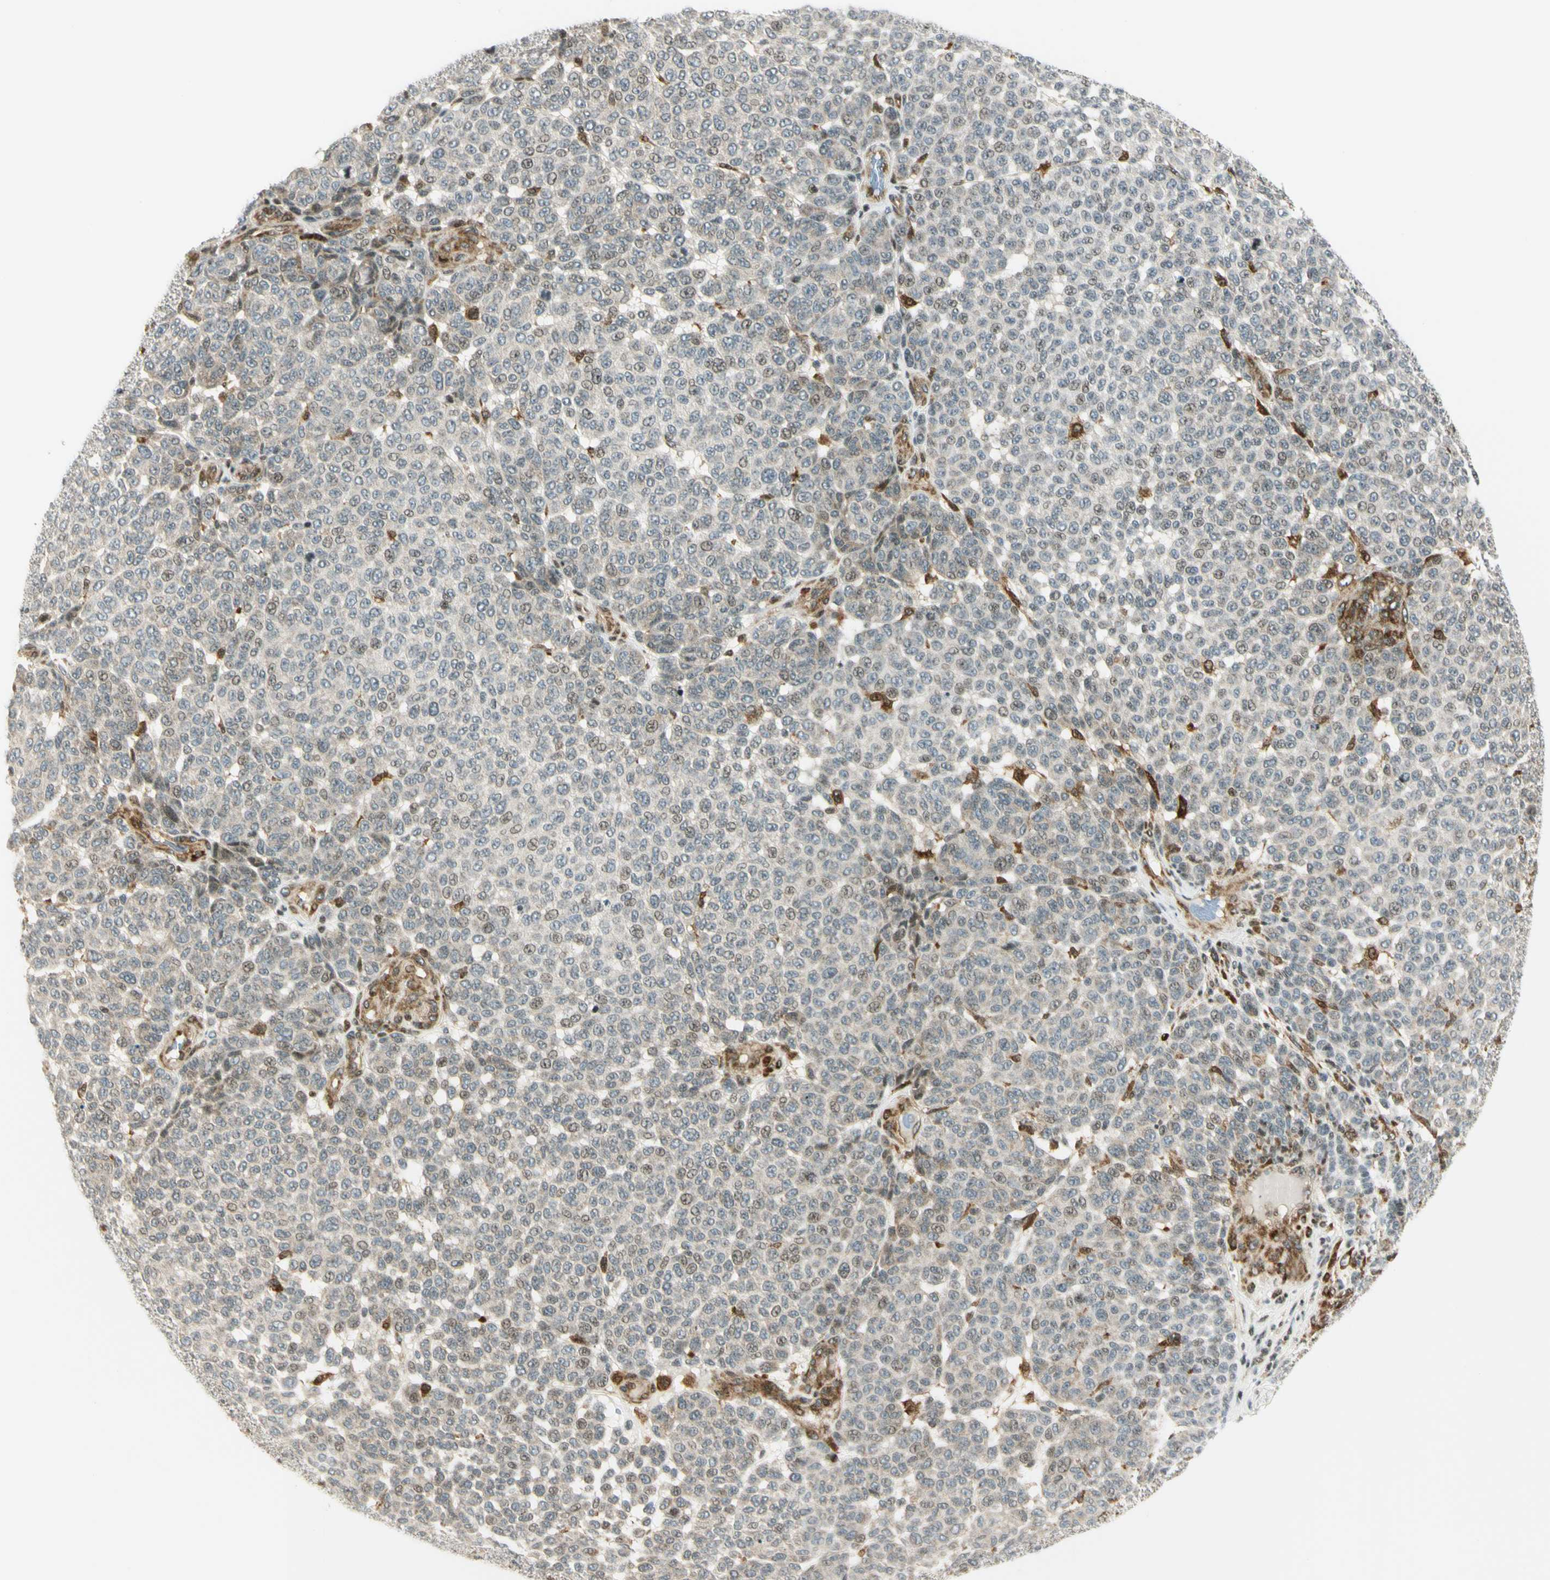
{"staining": {"intensity": "negative", "quantity": "none", "location": "none"}, "tissue": "melanoma", "cell_type": "Tumor cells", "image_type": "cancer", "snomed": [{"axis": "morphology", "description": "Malignant melanoma, NOS"}, {"axis": "topography", "description": "Skin"}], "caption": "Immunohistochemistry (IHC) histopathology image of neoplastic tissue: melanoma stained with DAB reveals no significant protein expression in tumor cells. The staining is performed using DAB brown chromogen with nuclei counter-stained in using hematoxylin.", "gene": "TPT1", "patient": {"sex": "male", "age": 59}}